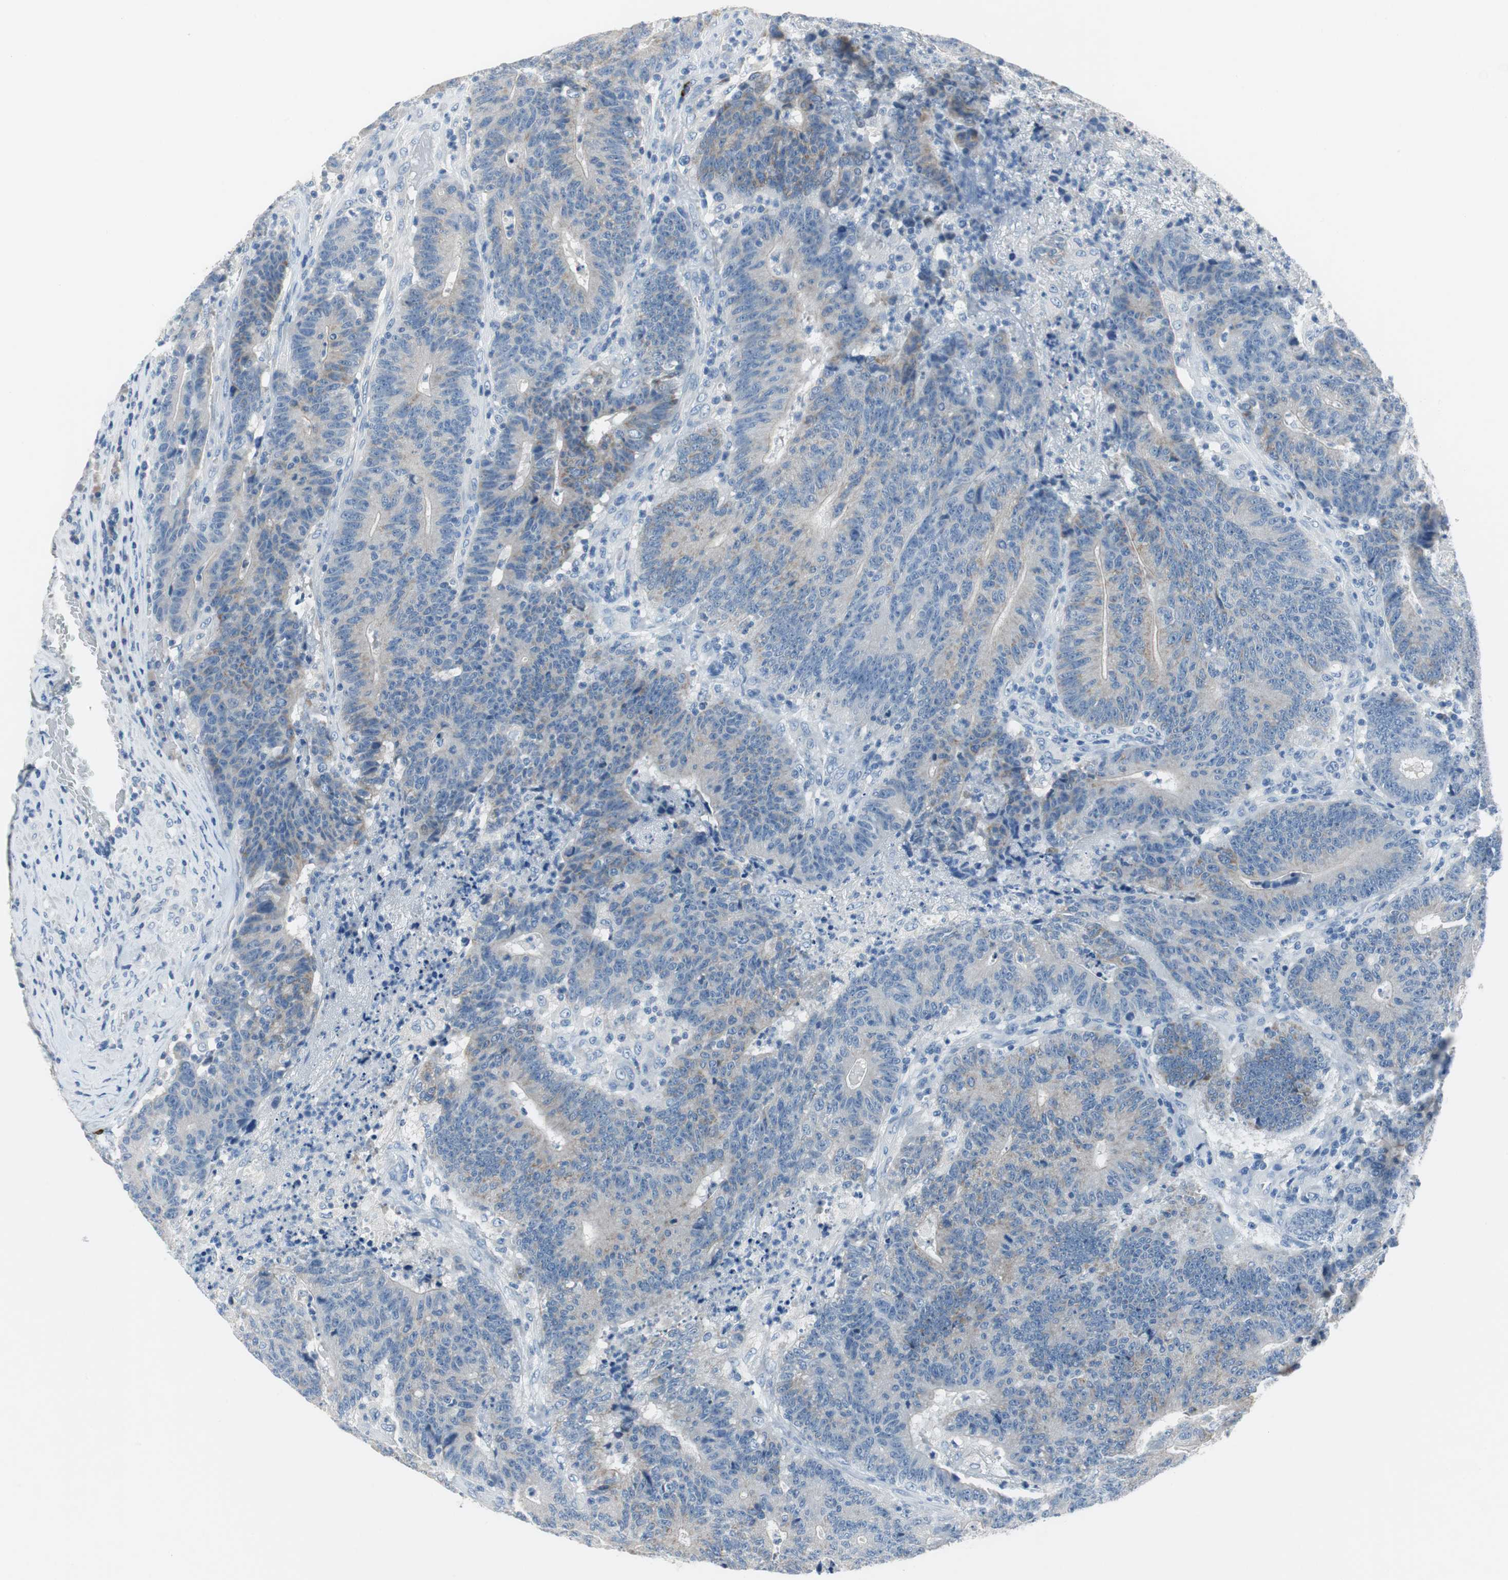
{"staining": {"intensity": "weak", "quantity": "<25%", "location": "cytoplasmic/membranous"}, "tissue": "colorectal cancer", "cell_type": "Tumor cells", "image_type": "cancer", "snomed": [{"axis": "morphology", "description": "Normal tissue, NOS"}, {"axis": "morphology", "description": "Adenocarcinoma, NOS"}, {"axis": "topography", "description": "Colon"}], "caption": "DAB immunohistochemical staining of colorectal adenocarcinoma exhibits no significant expression in tumor cells.", "gene": "CPA3", "patient": {"sex": "female", "age": 75}}